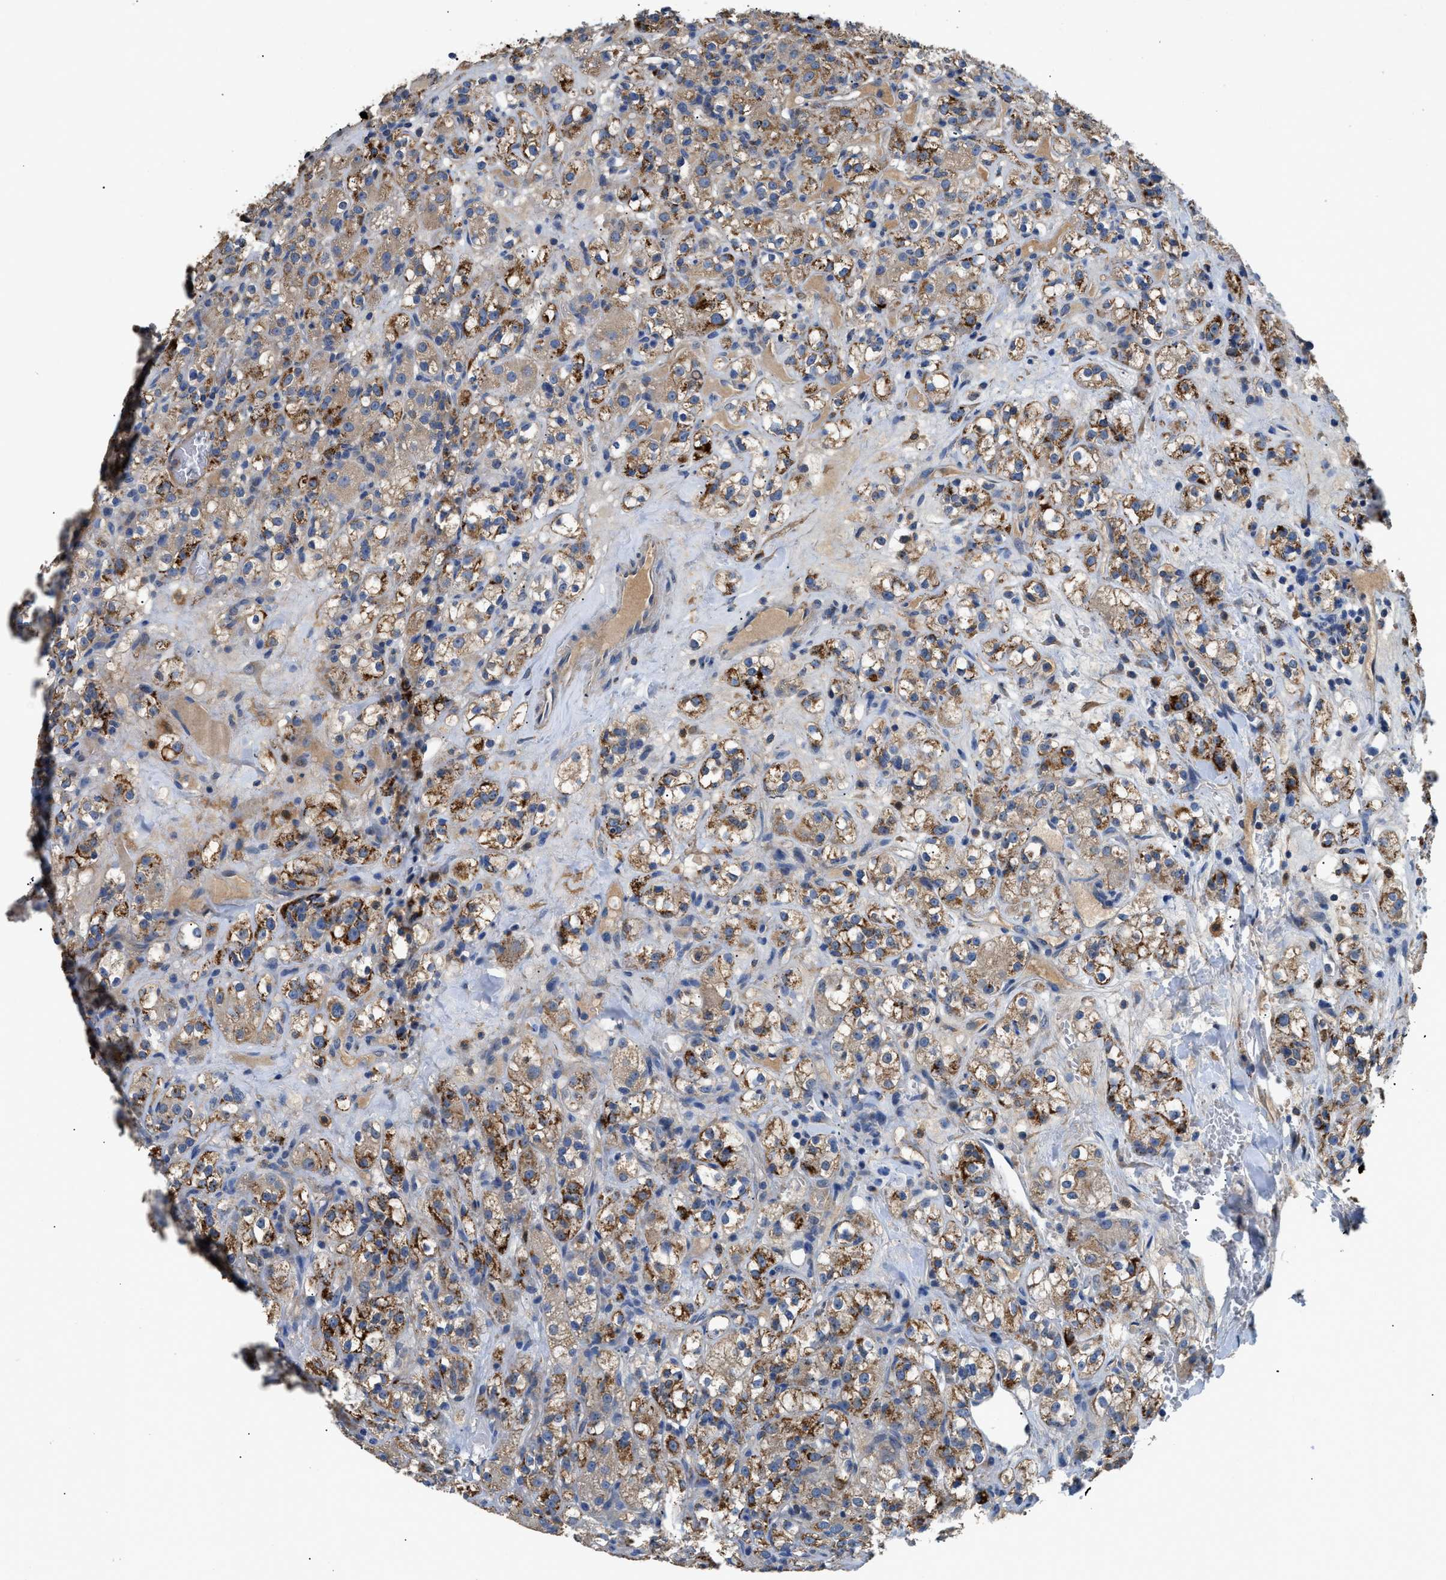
{"staining": {"intensity": "moderate", "quantity": ">75%", "location": "cytoplasmic/membranous"}, "tissue": "renal cancer", "cell_type": "Tumor cells", "image_type": "cancer", "snomed": [{"axis": "morphology", "description": "Normal tissue, NOS"}, {"axis": "morphology", "description": "Adenocarcinoma, NOS"}, {"axis": "topography", "description": "Kidney"}], "caption": "Immunohistochemical staining of human adenocarcinoma (renal) shows moderate cytoplasmic/membranous protein positivity in approximately >75% of tumor cells.", "gene": "CDK15", "patient": {"sex": "male", "age": 61}}